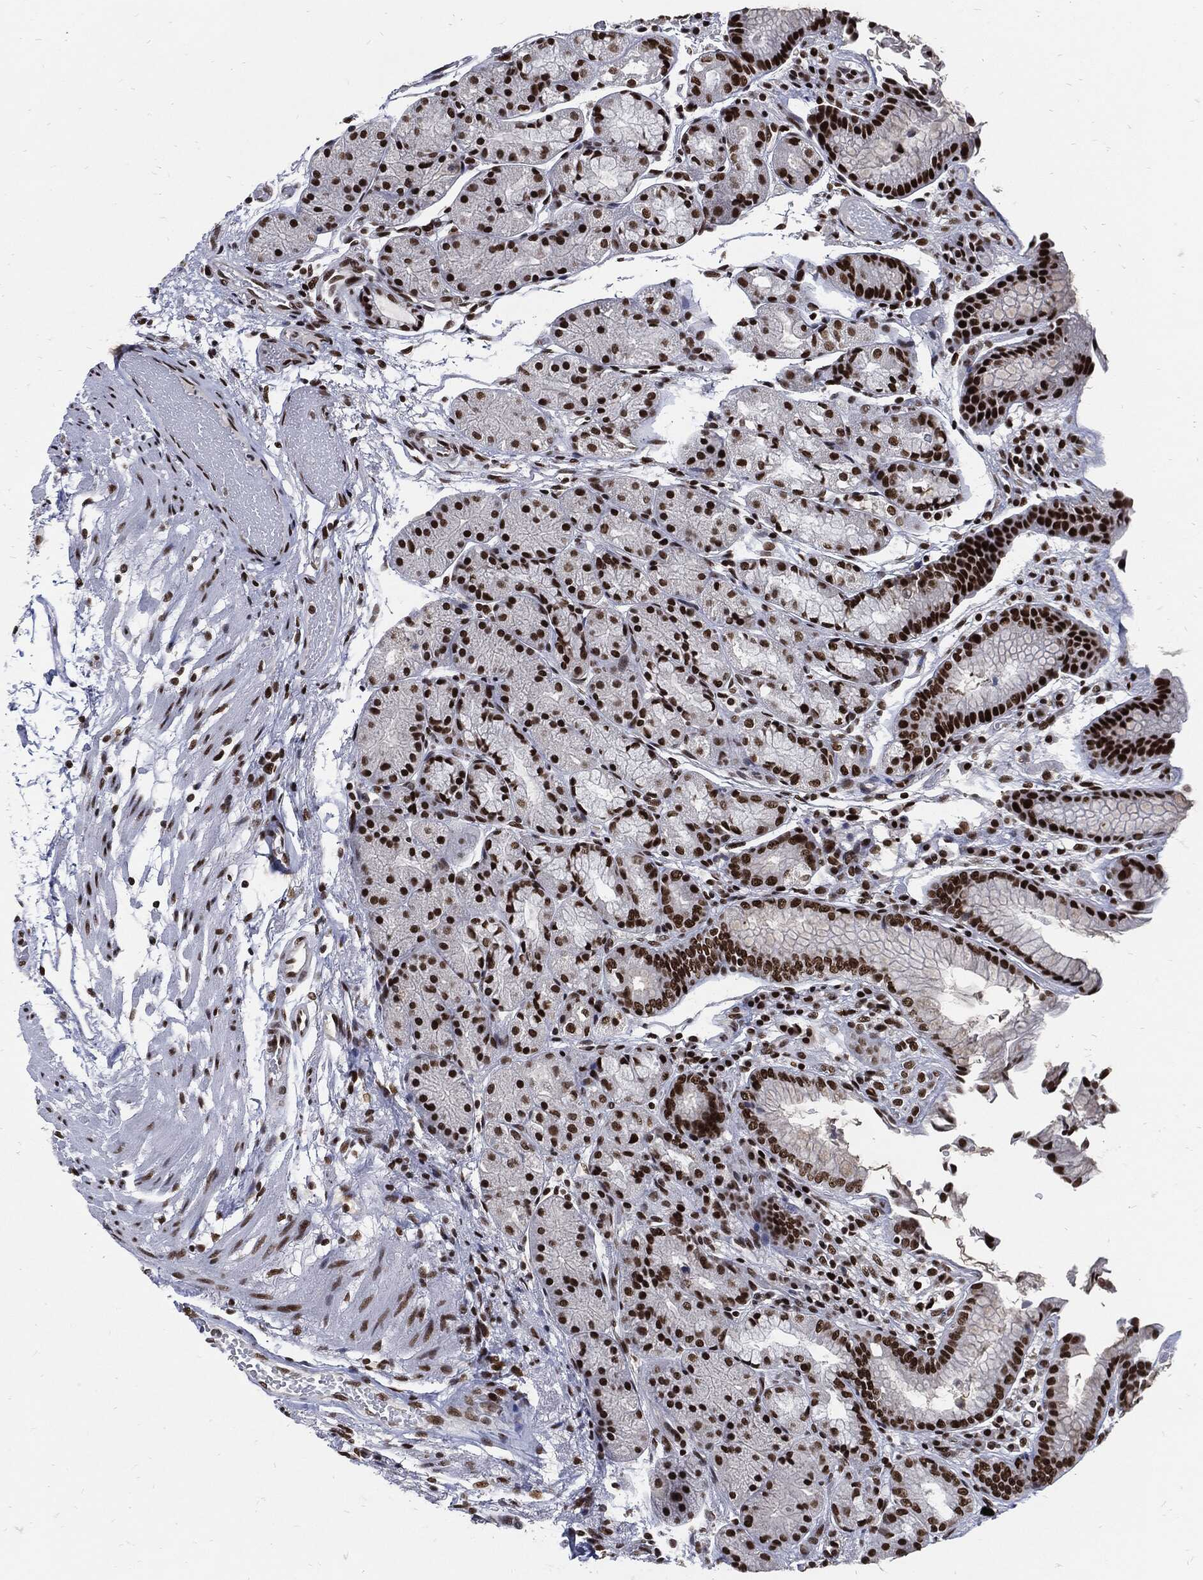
{"staining": {"intensity": "strong", "quantity": ">75%", "location": "nuclear"}, "tissue": "stomach", "cell_type": "Glandular cells", "image_type": "normal", "snomed": [{"axis": "morphology", "description": "Normal tissue, NOS"}, {"axis": "topography", "description": "Stomach, upper"}], "caption": "Immunohistochemistry histopathology image of benign stomach: stomach stained using immunohistochemistry (IHC) exhibits high levels of strong protein expression localized specifically in the nuclear of glandular cells, appearing as a nuclear brown color.", "gene": "TERF2", "patient": {"sex": "male", "age": 72}}